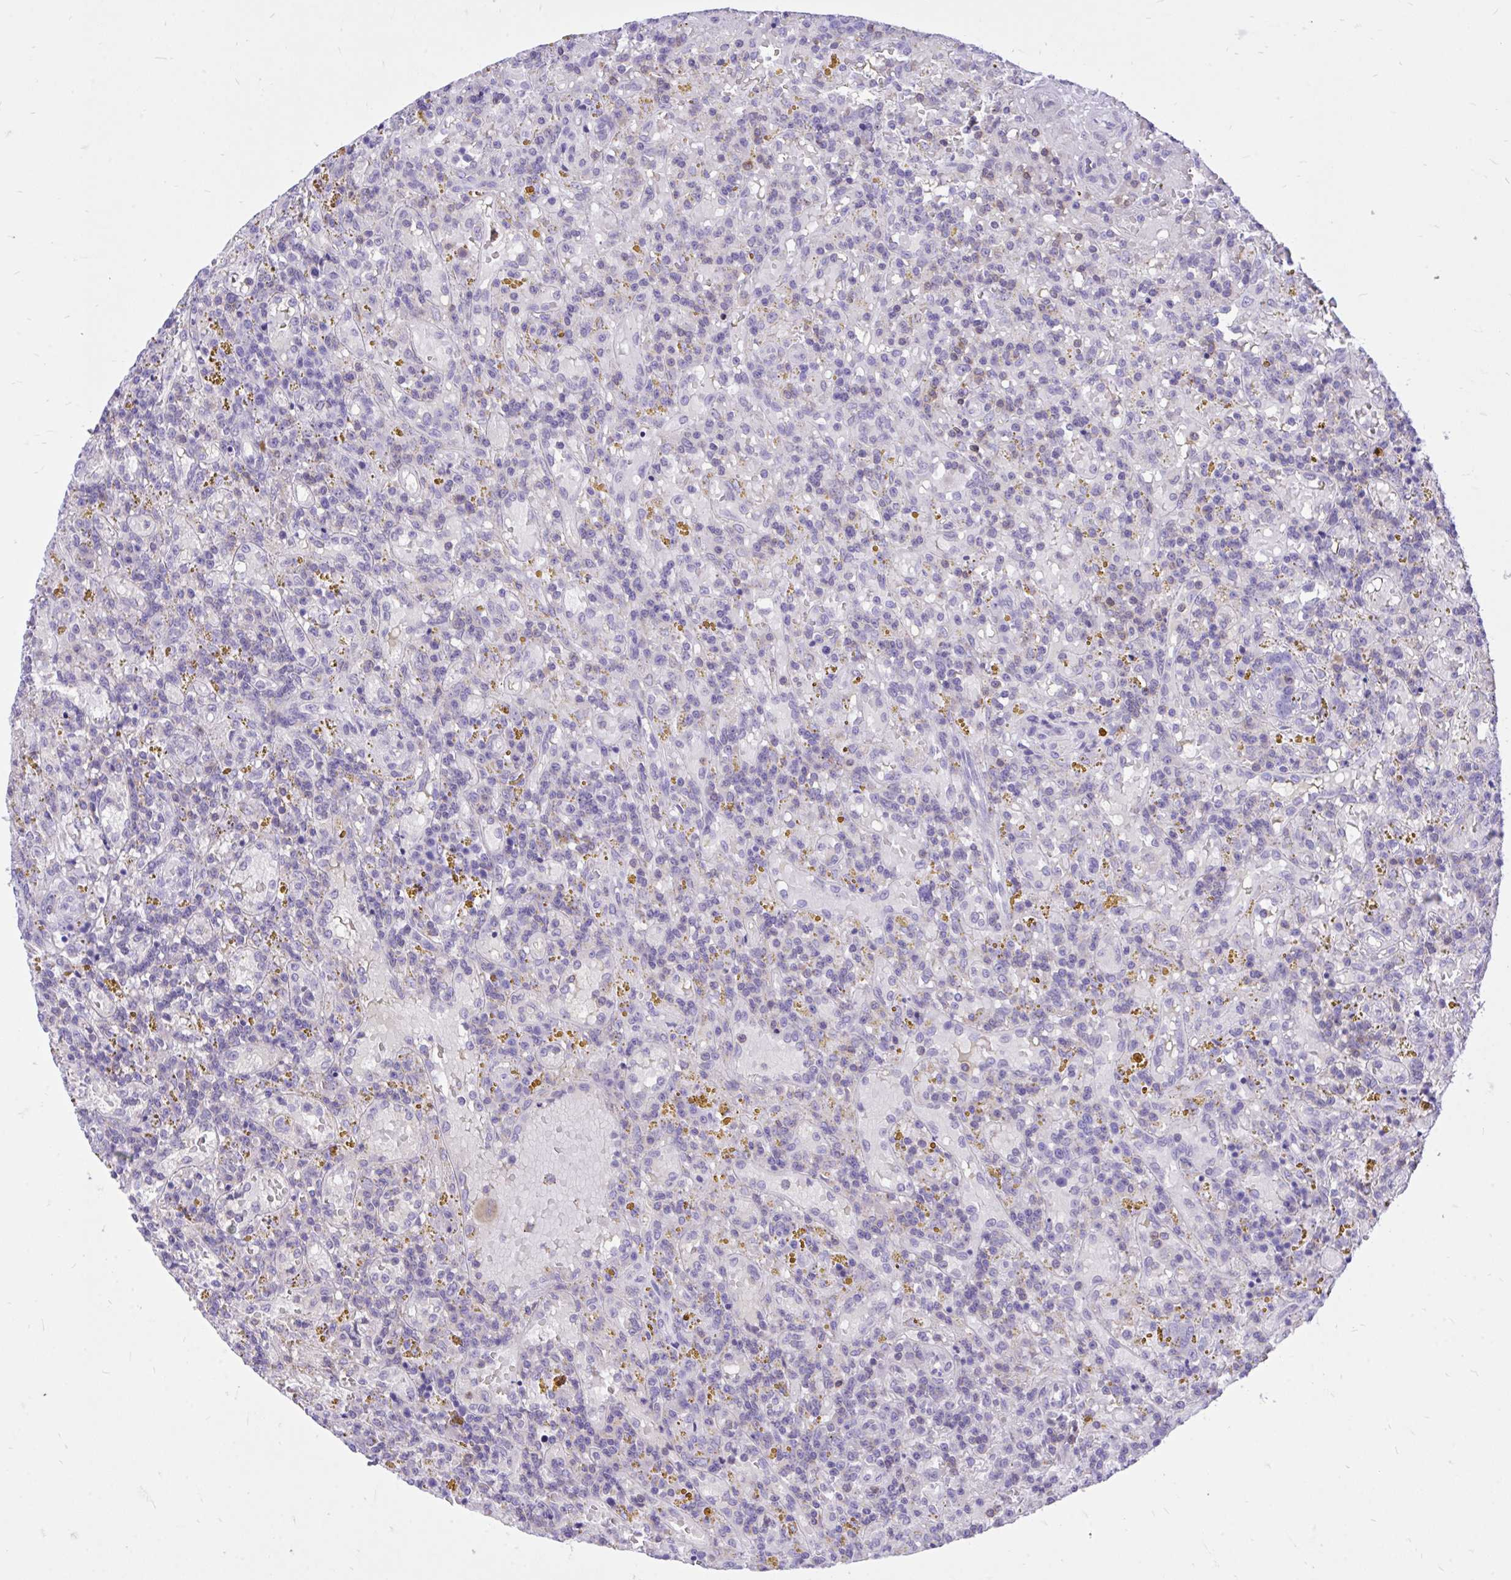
{"staining": {"intensity": "negative", "quantity": "none", "location": "none"}, "tissue": "lymphoma", "cell_type": "Tumor cells", "image_type": "cancer", "snomed": [{"axis": "morphology", "description": "Malignant lymphoma, non-Hodgkin's type, Low grade"}, {"axis": "topography", "description": "Spleen"}], "caption": "The IHC histopathology image has no significant staining in tumor cells of malignant lymphoma, non-Hodgkin's type (low-grade) tissue.", "gene": "CXCL8", "patient": {"sex": "female", "age": 65}}